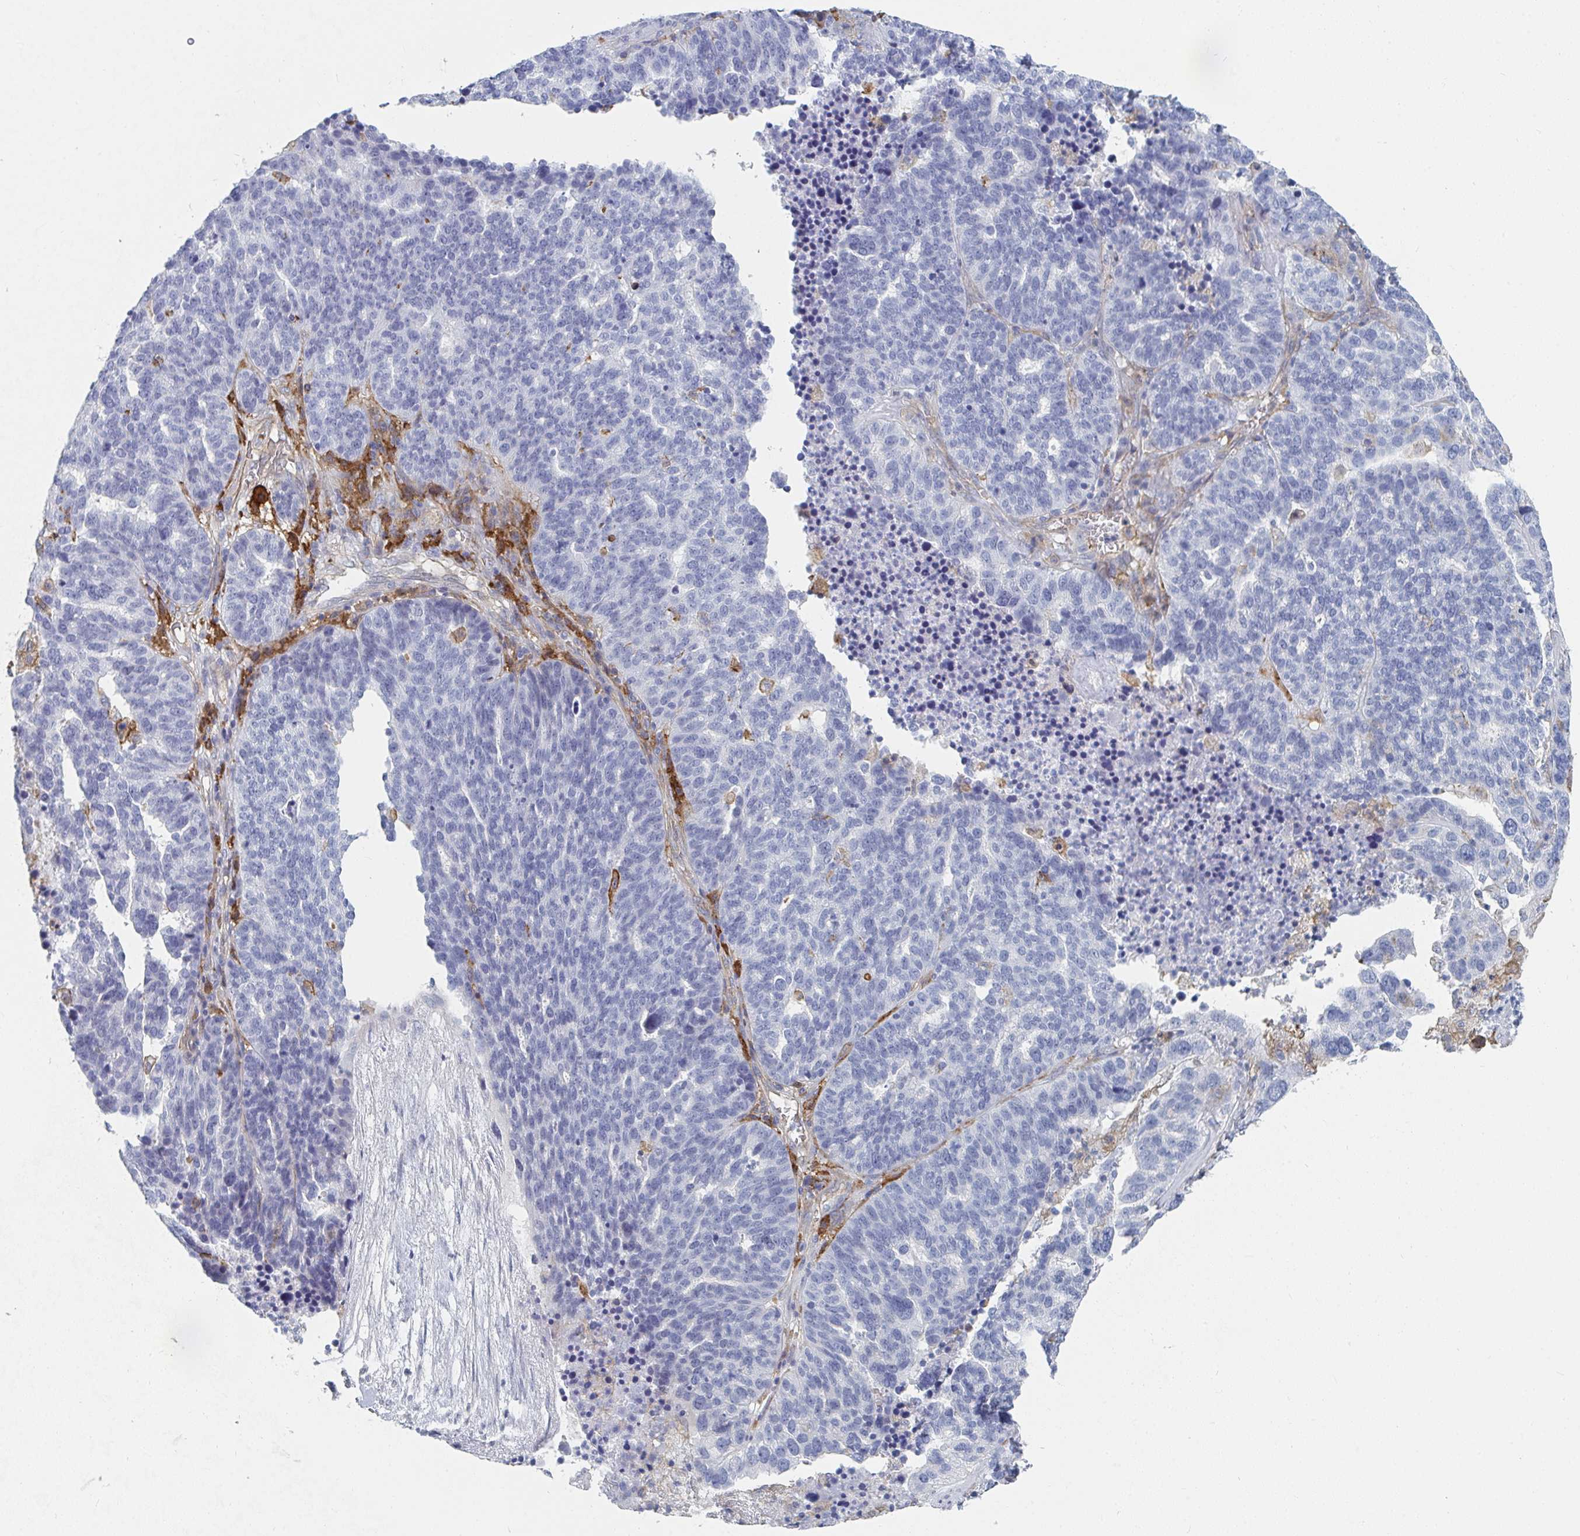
{"staining": {"intensity": "negative", "quantity": "none", "location": "none"}, "tissue": "ovarian cancer", "cell_type": "Tumor cells", "image_type": "cancer", "snomed": [{"axis": "morphology", "description": "Cystadenocarcinoma, serous, NOS"}, {"axis": "topography", "description": "Ovary"}], "caption": "Tumor cells are negative for brown protein staining in ovarian cancer (serous cystadenocarcinoma).", "gene": "DAB2", "patient": {"sex": "female", "age": 59}}